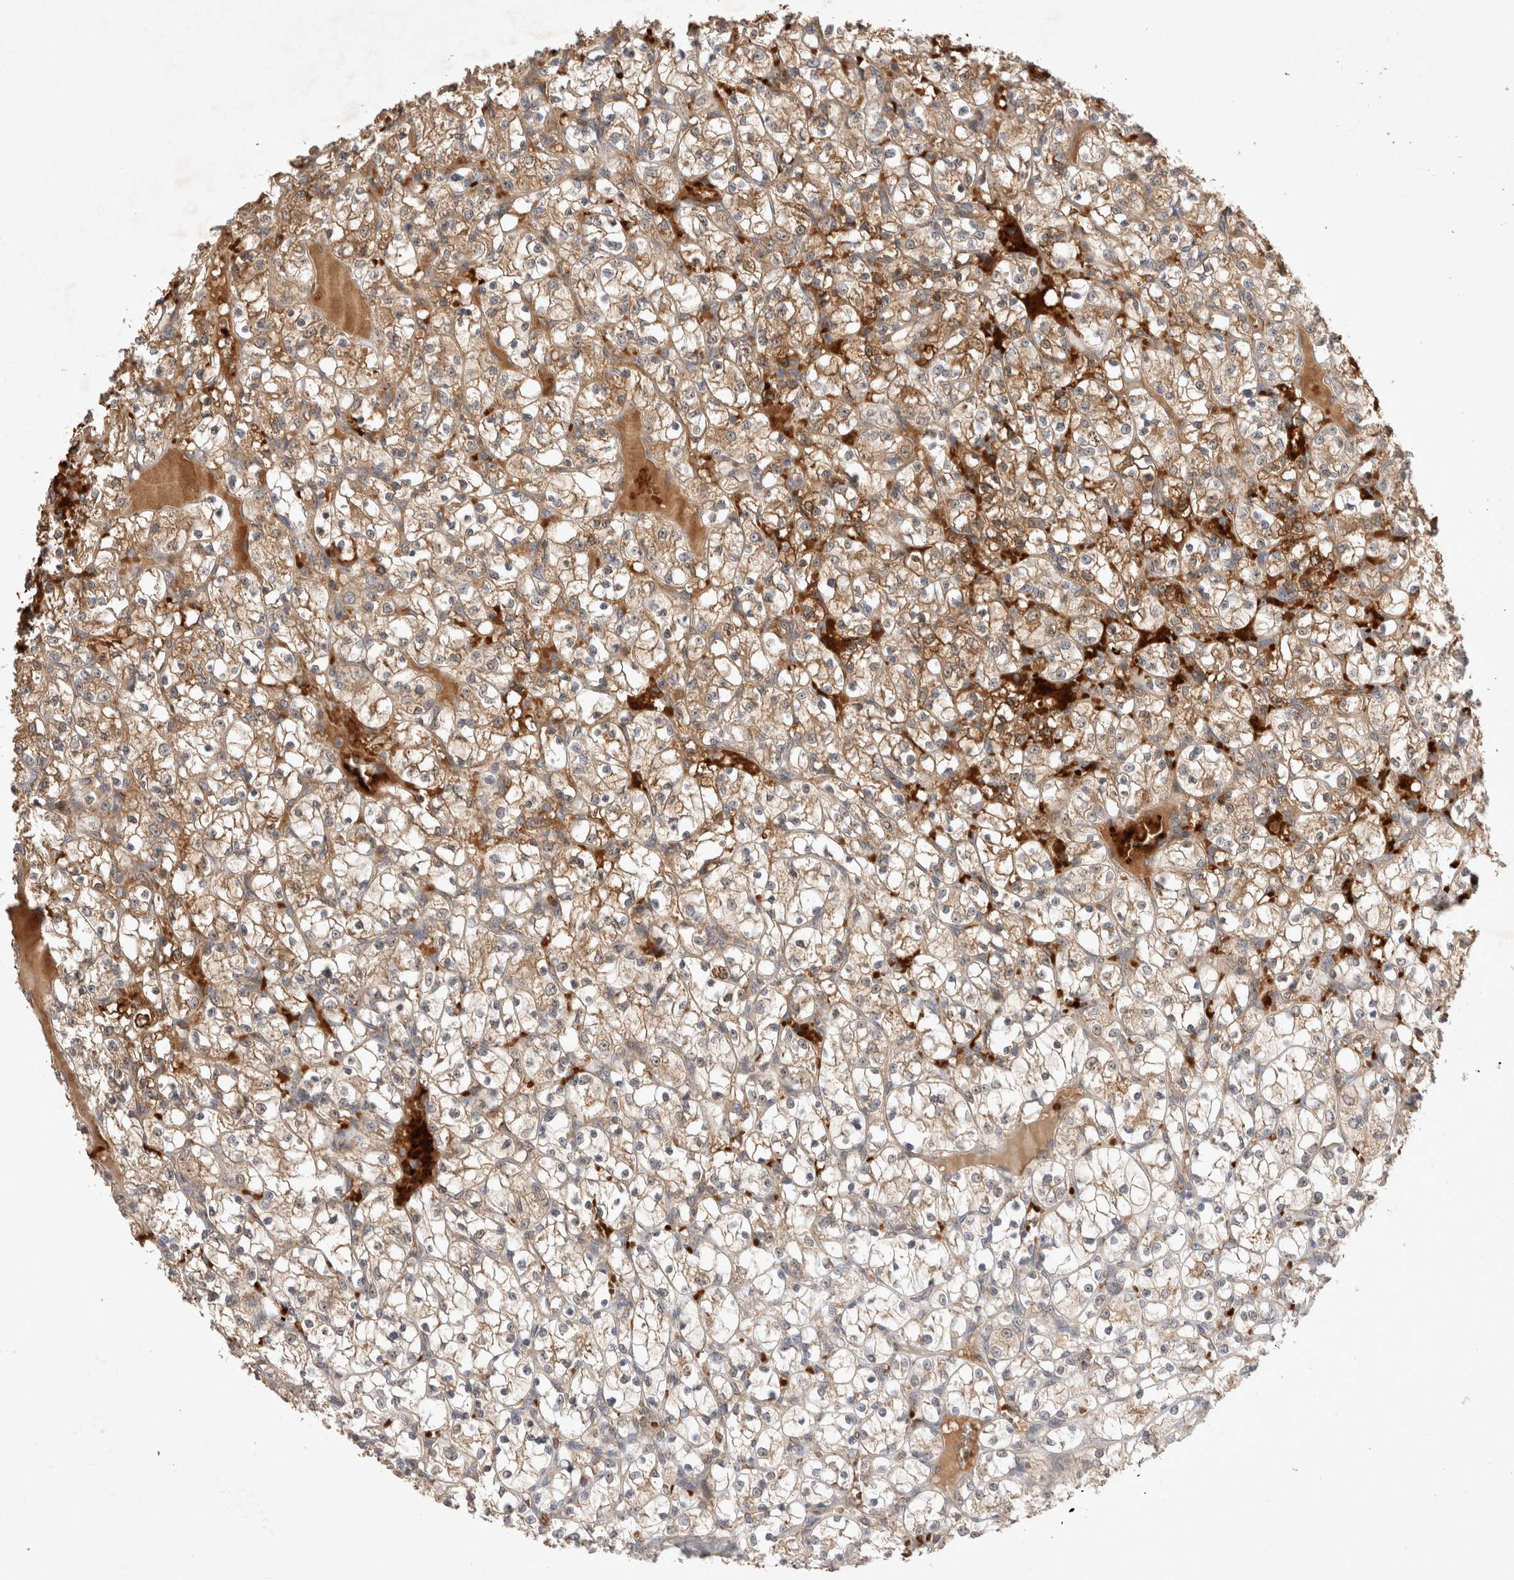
{"staining": {"intensity": "moderate", "quantity": ">75%", "location": "cytoplasmic/membranous"}, "tissue": "renal cancer", "cell_type": "Tumor cells", "image_type": "cancer", "snomed": [{"axis": "morphology", "description": "Adenocarcinoma, NOS"}, {"axis": "topography", "description": "Kidney"}], "caption": "Immunohistochemistry histopathology image of neoplastic tissue: human renal adenocarcinoma stained using immunohistochemistry demonstrates medium levels of moderate protein expression localized specifically in the cytoplasmic/membranous of tumor cells, appearing as a cytoplasmic/membranous brown color.", "gene": "FAM221A", "patient": {"sex": "female", "age": 69}}